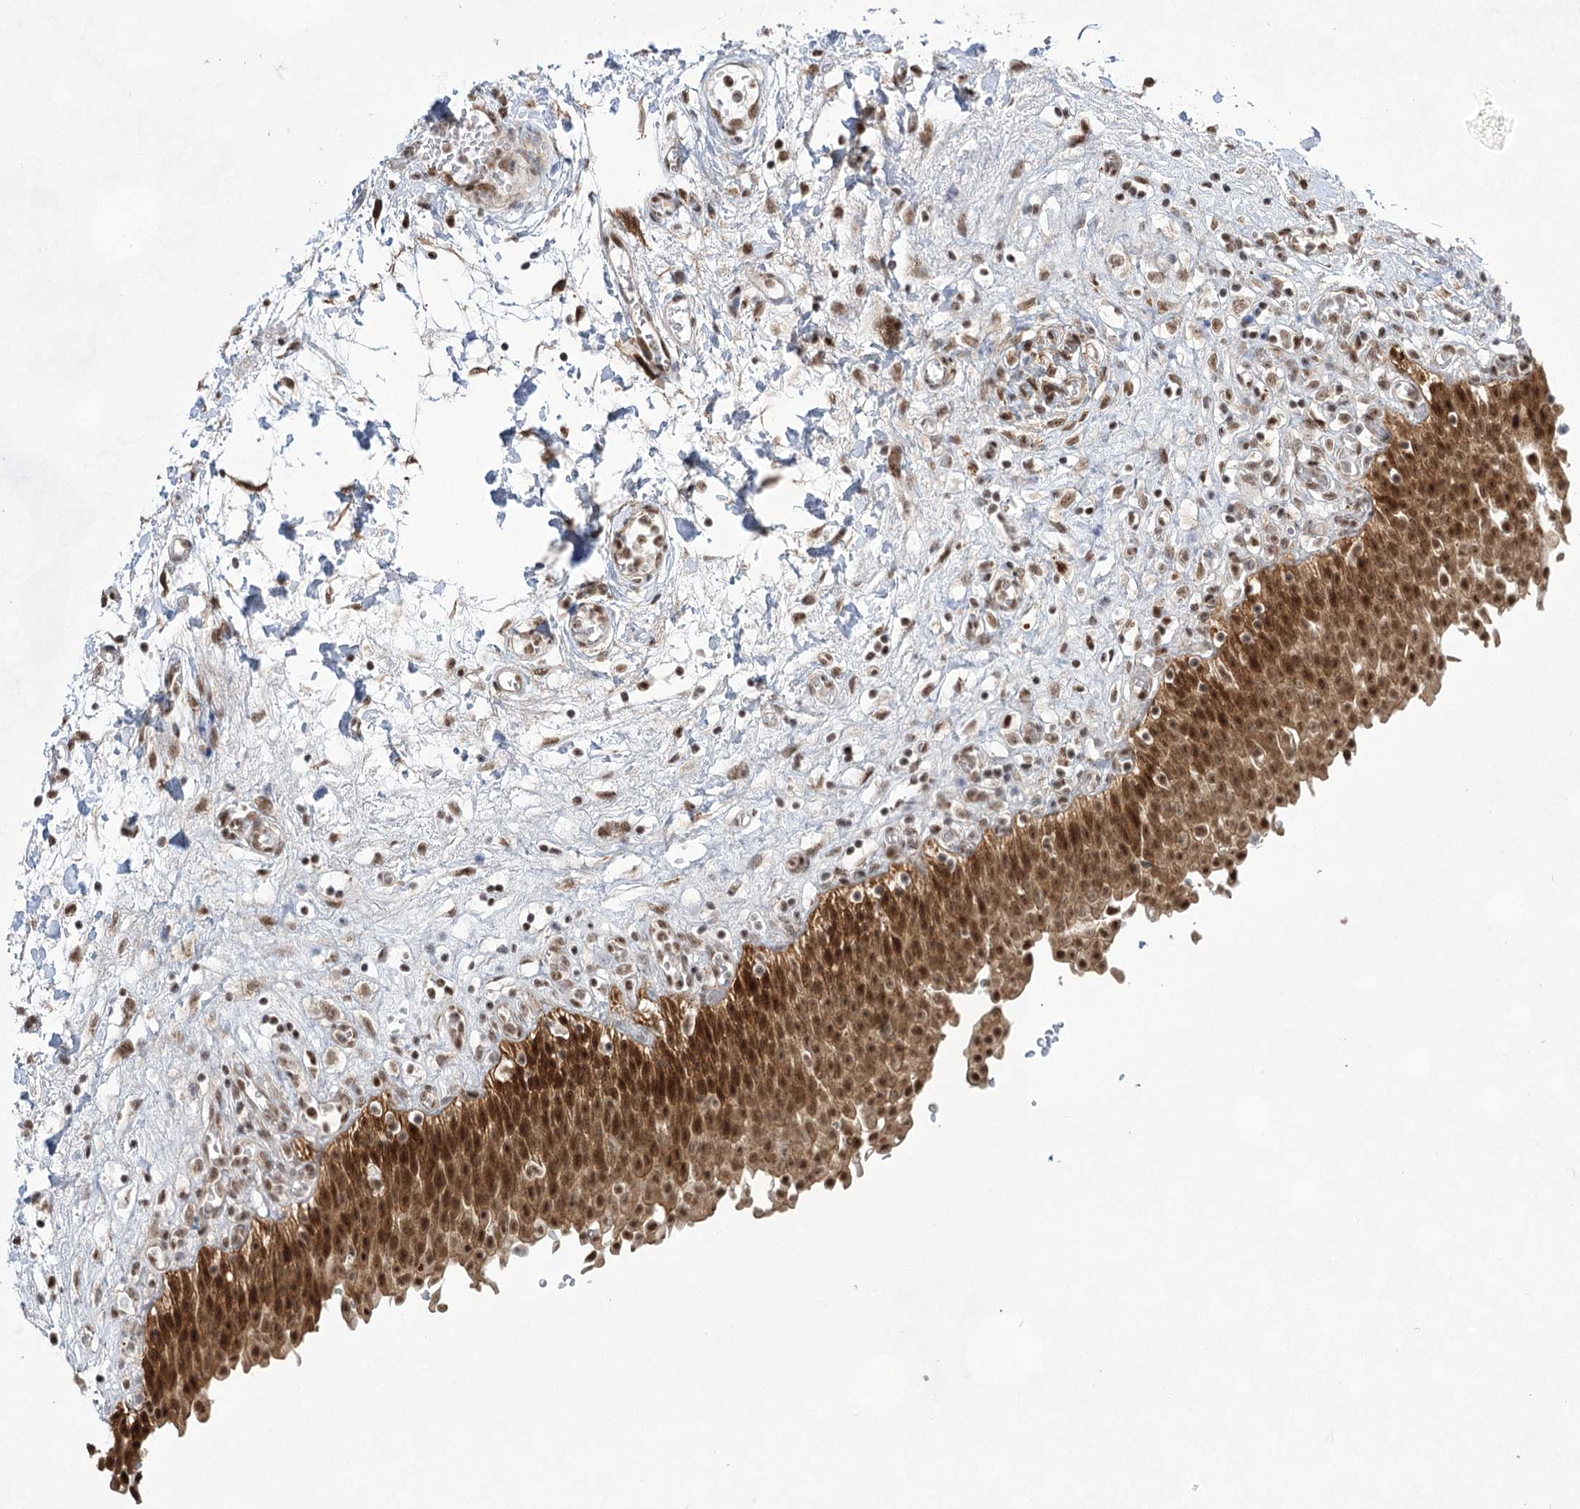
{"staining": {"intensity": "strong", "quantity": ">75%", "location": "cytoplasmic/membranous,nuclear"}, "tissue": "urinary bladder", "cell_type": "Urothelial cells", "image_type": "normal", "snomed": [{"axis": "morphology", "description": "Urothelial carcinoma, High grade"}, {"axis": "topography", "description": "Urinary bladder"}], "caption": "High-power microscopy captured an IHC histopathology image of benign urinary bladder, revealing strong cytoplasmic/membranous,nuclear positivity in approximately >75% of urothelial cells. The staining was performed using DAB, with brown indicating positive protein expression. Nuclei are stained blue with hematoxylin.", "gene": "ZCCHC8", "patient": {"sex": "male", "age": 46}}